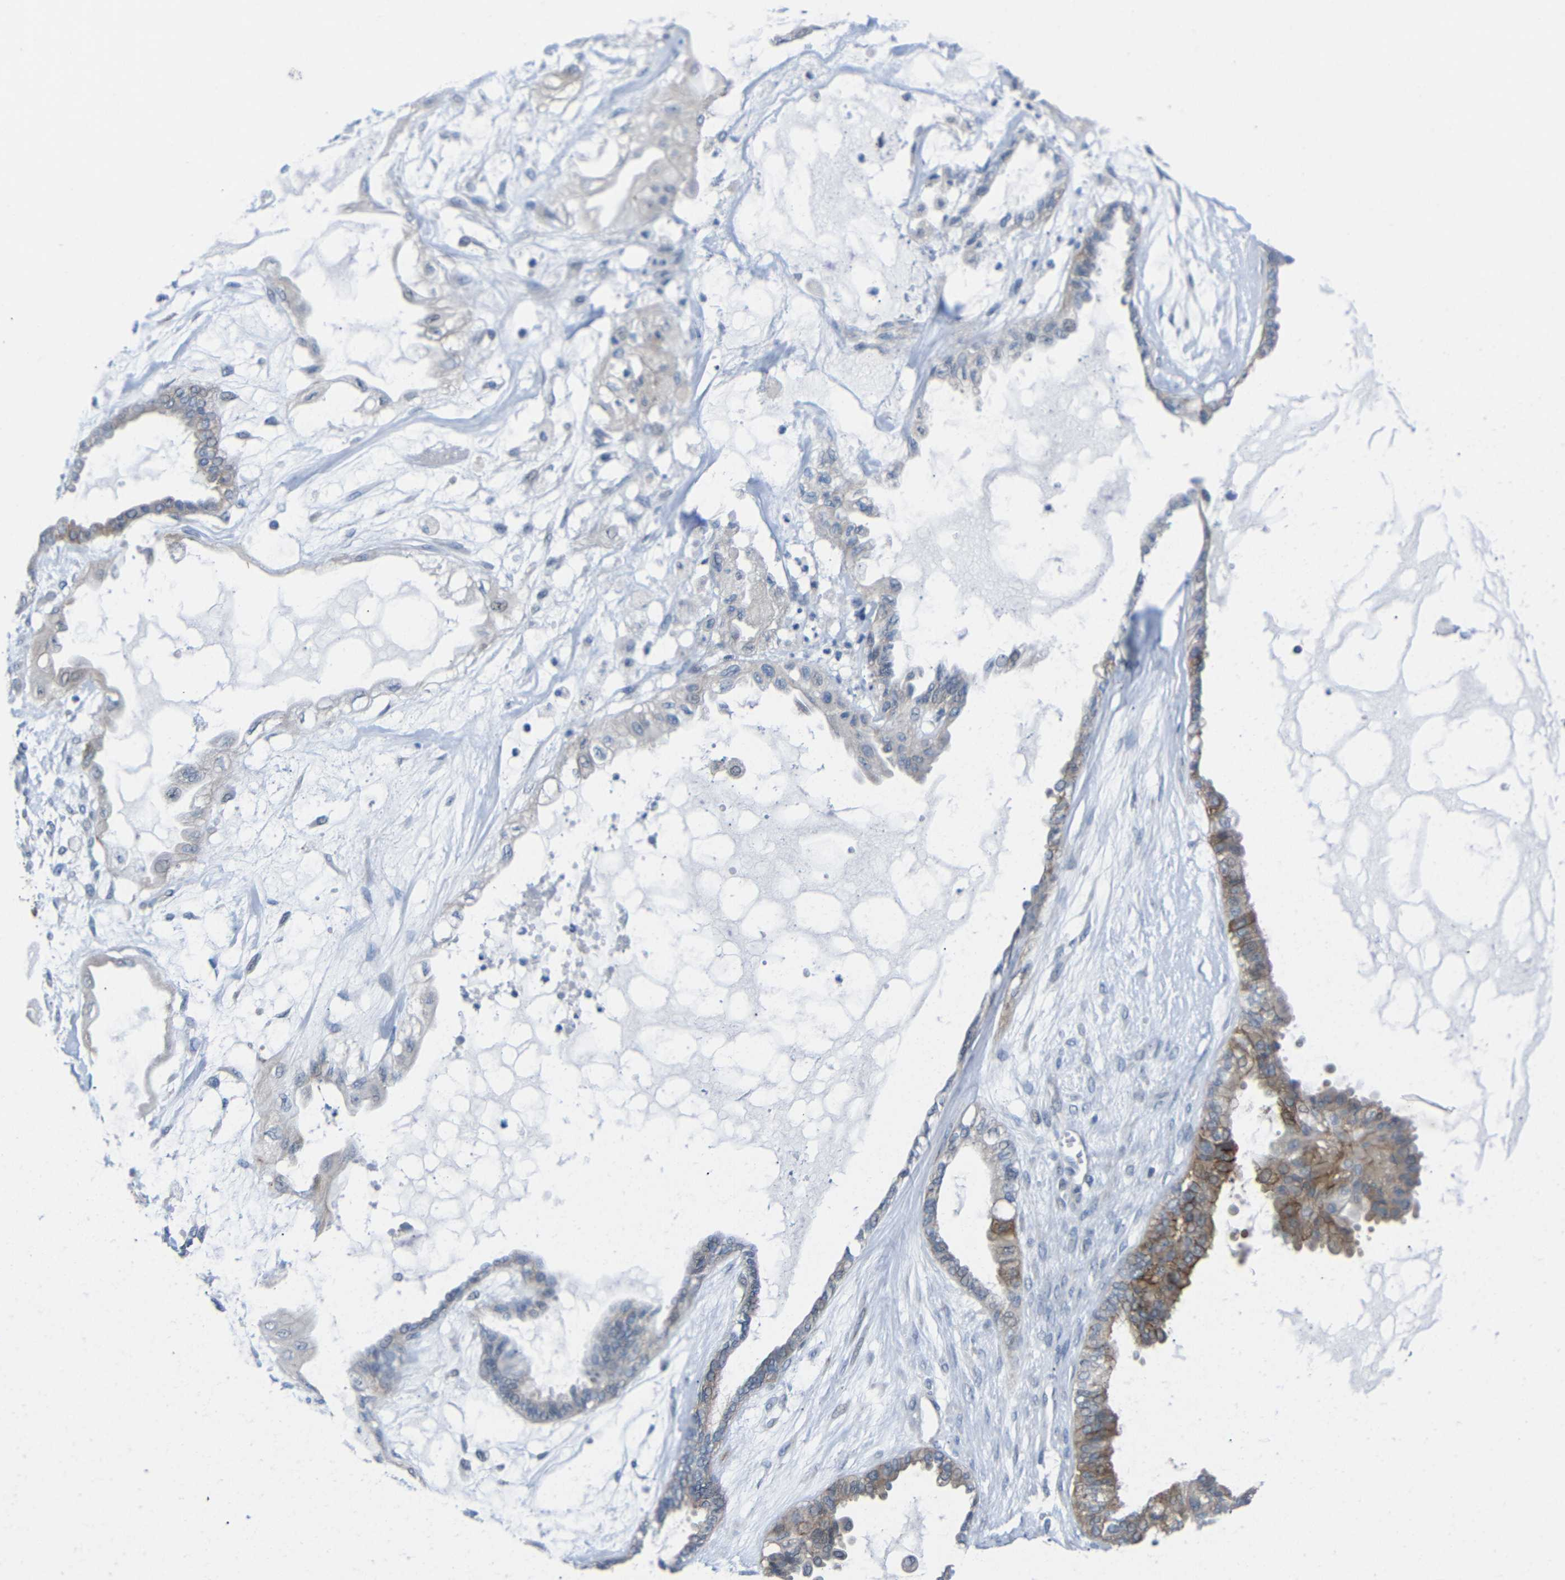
{"staining": {"intensity": "moderate", "quantity": "25%-75%", "location": "cytoplasmic/membranous"}, "tissue": "ovarian cancer", "cell_type": "Tumor cells", "image_type": "cancer", "snomed": [{"axis": "morphology", "description": "Carcinoma, NOS"}, {"axis": "morphology", "description": "Carcinoma, endometroid"}, {"axis": "topography", "description": "Ovary"}], "caption": "The immunohistochemical stain shows moderate cytoplasmic/membranous positivity in tumor cells of ovarian cancer tissue.", "gene": "CMTM1", "patient": {"sex": "female", "age": 50}}